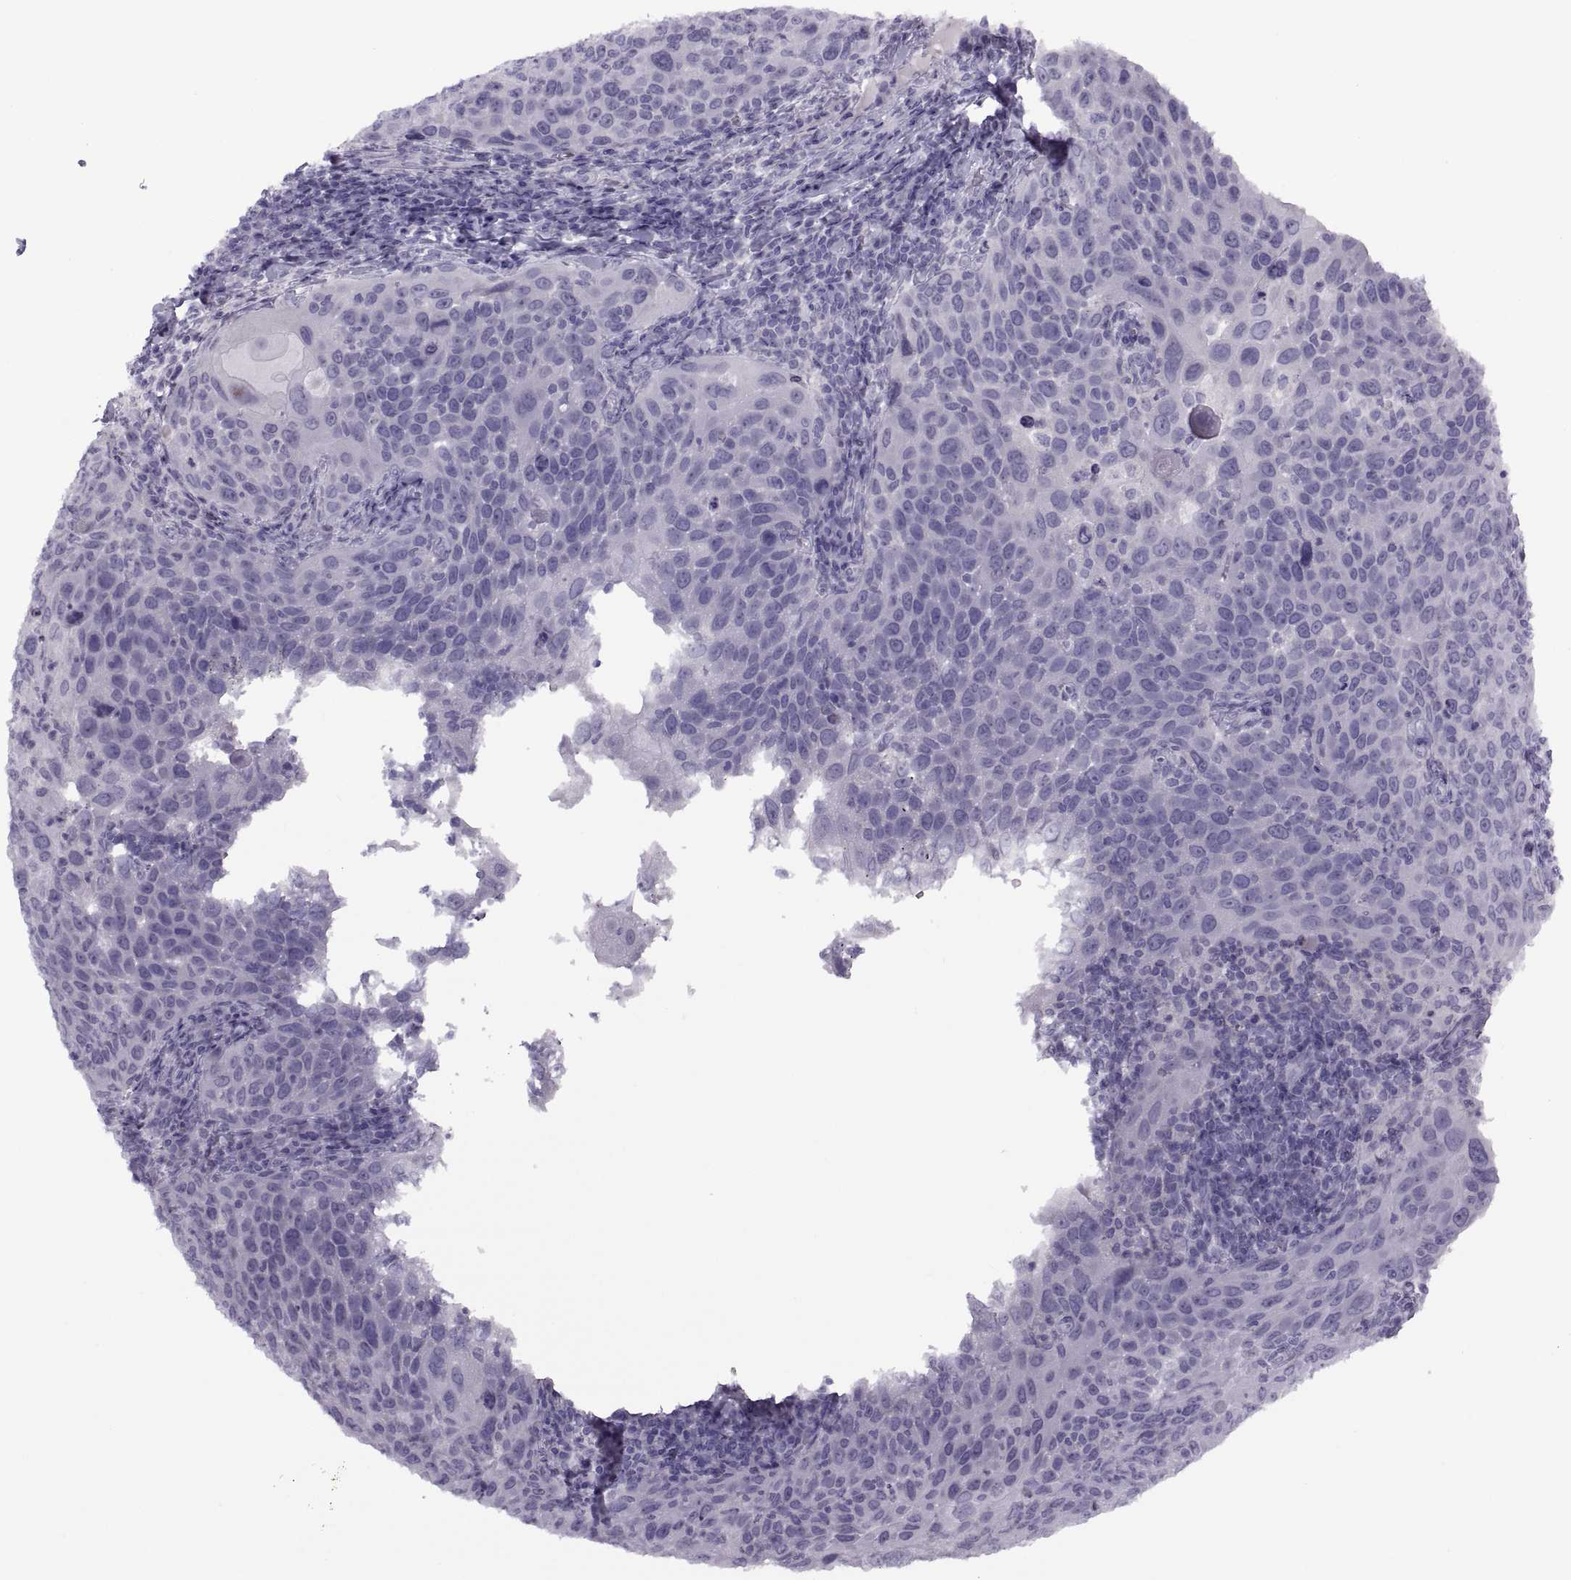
{"staining": {"intensity": "negative", "quantity": "none", "location": "none"}, "tissue": "cervical cancer", "cell_type": "Tumor cells", "image_type": "cancer", "snomed": [{"axis": "morphology", "description": "Squamous cell carcinoma, NOS"}, {"axis": "topography", "description": "Cervix"}], "caption": "DAB (3,3'-diaminobenzidine) immunohistochemical staining of human cervical cancer exhibits no significant positivity in tumor cells.", "gene": "FAM24A", "patient": {"sex": "female", "age": 54}}